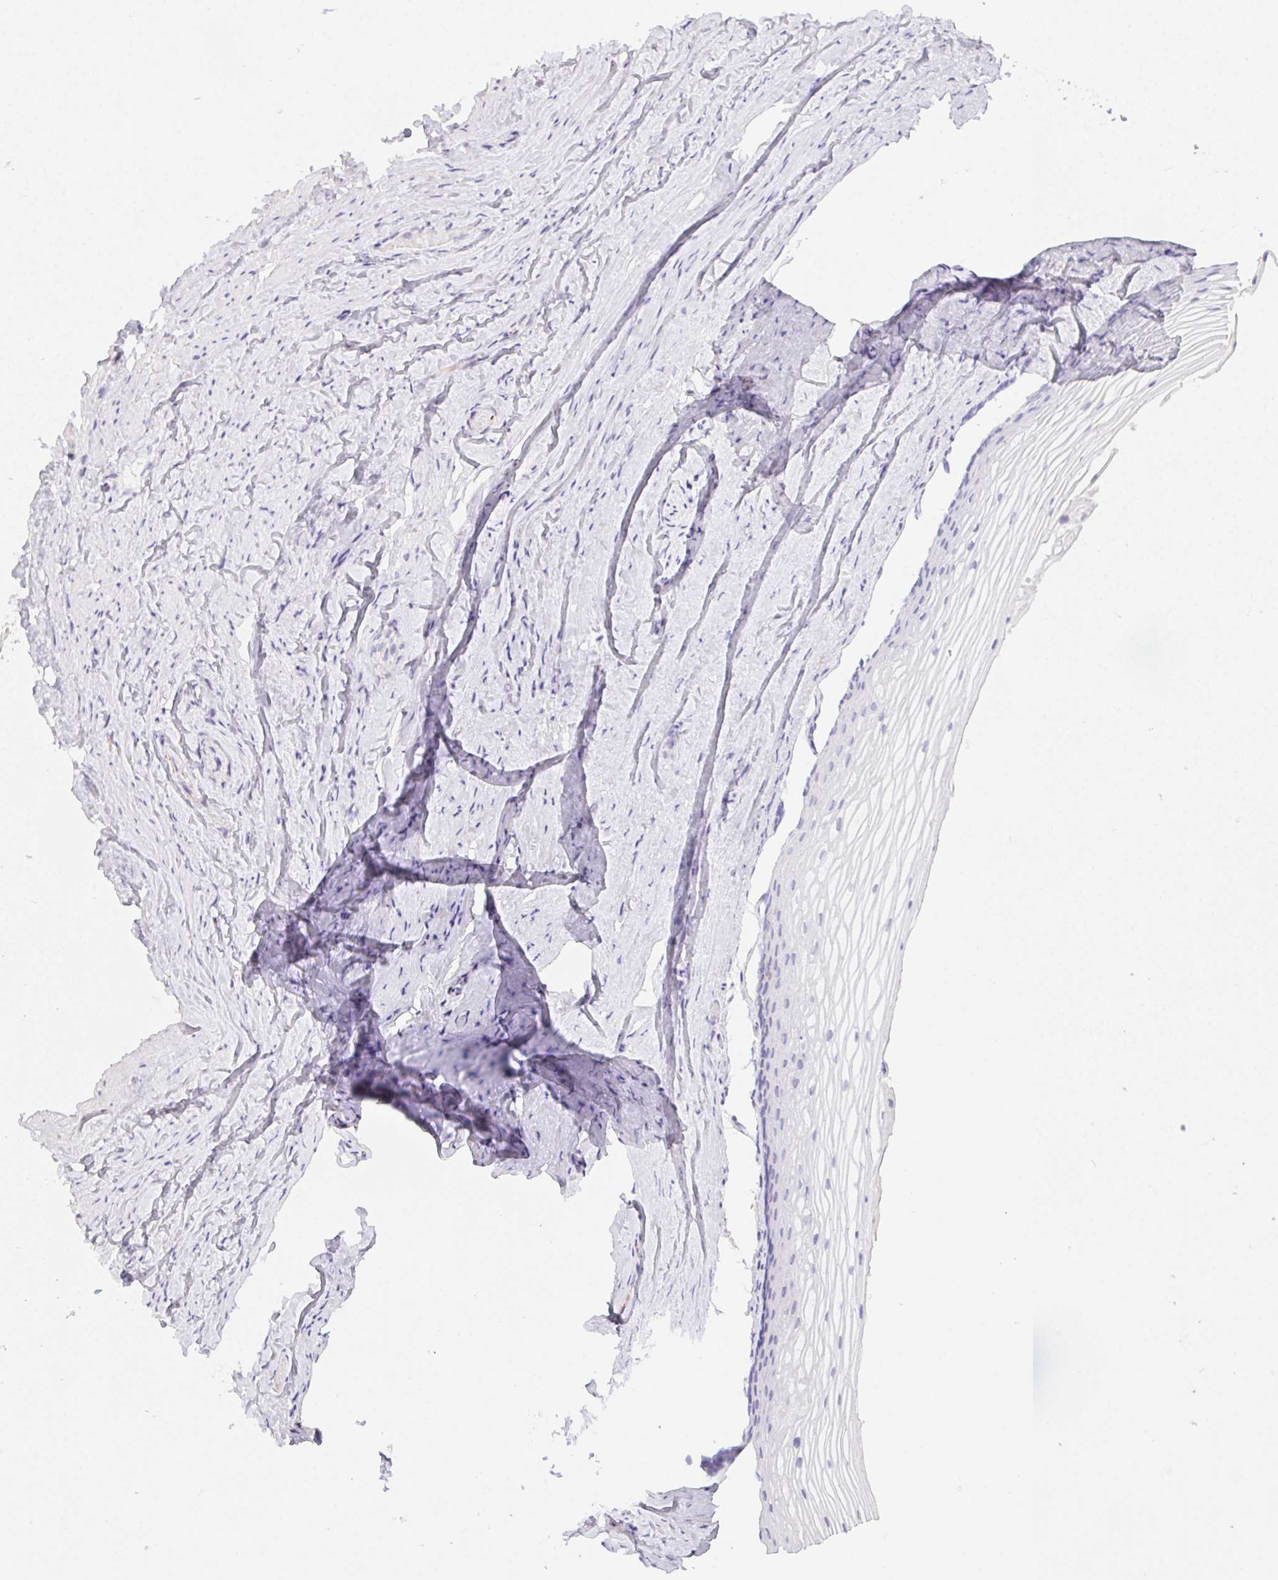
{"staining": {"intensity": "negative", "quantity": "none", "location": "none"}, "tissue": "vagina", "cell_type": "Squamous epithelial cells", "image_type": "normal", "snomed": [{"axis": "morphology", "description": "Normal tissue, NOS"}, {"axis": "topography", "description": "Vagina"}], "caption": "Squamous epithelial cells show no significant positivity in benign vagina. (DAB (3,3'-diaminobenzidine) IHC, high magnification).", "gene": "MYL4", "patient": {"sex": "female", "age": 52}}